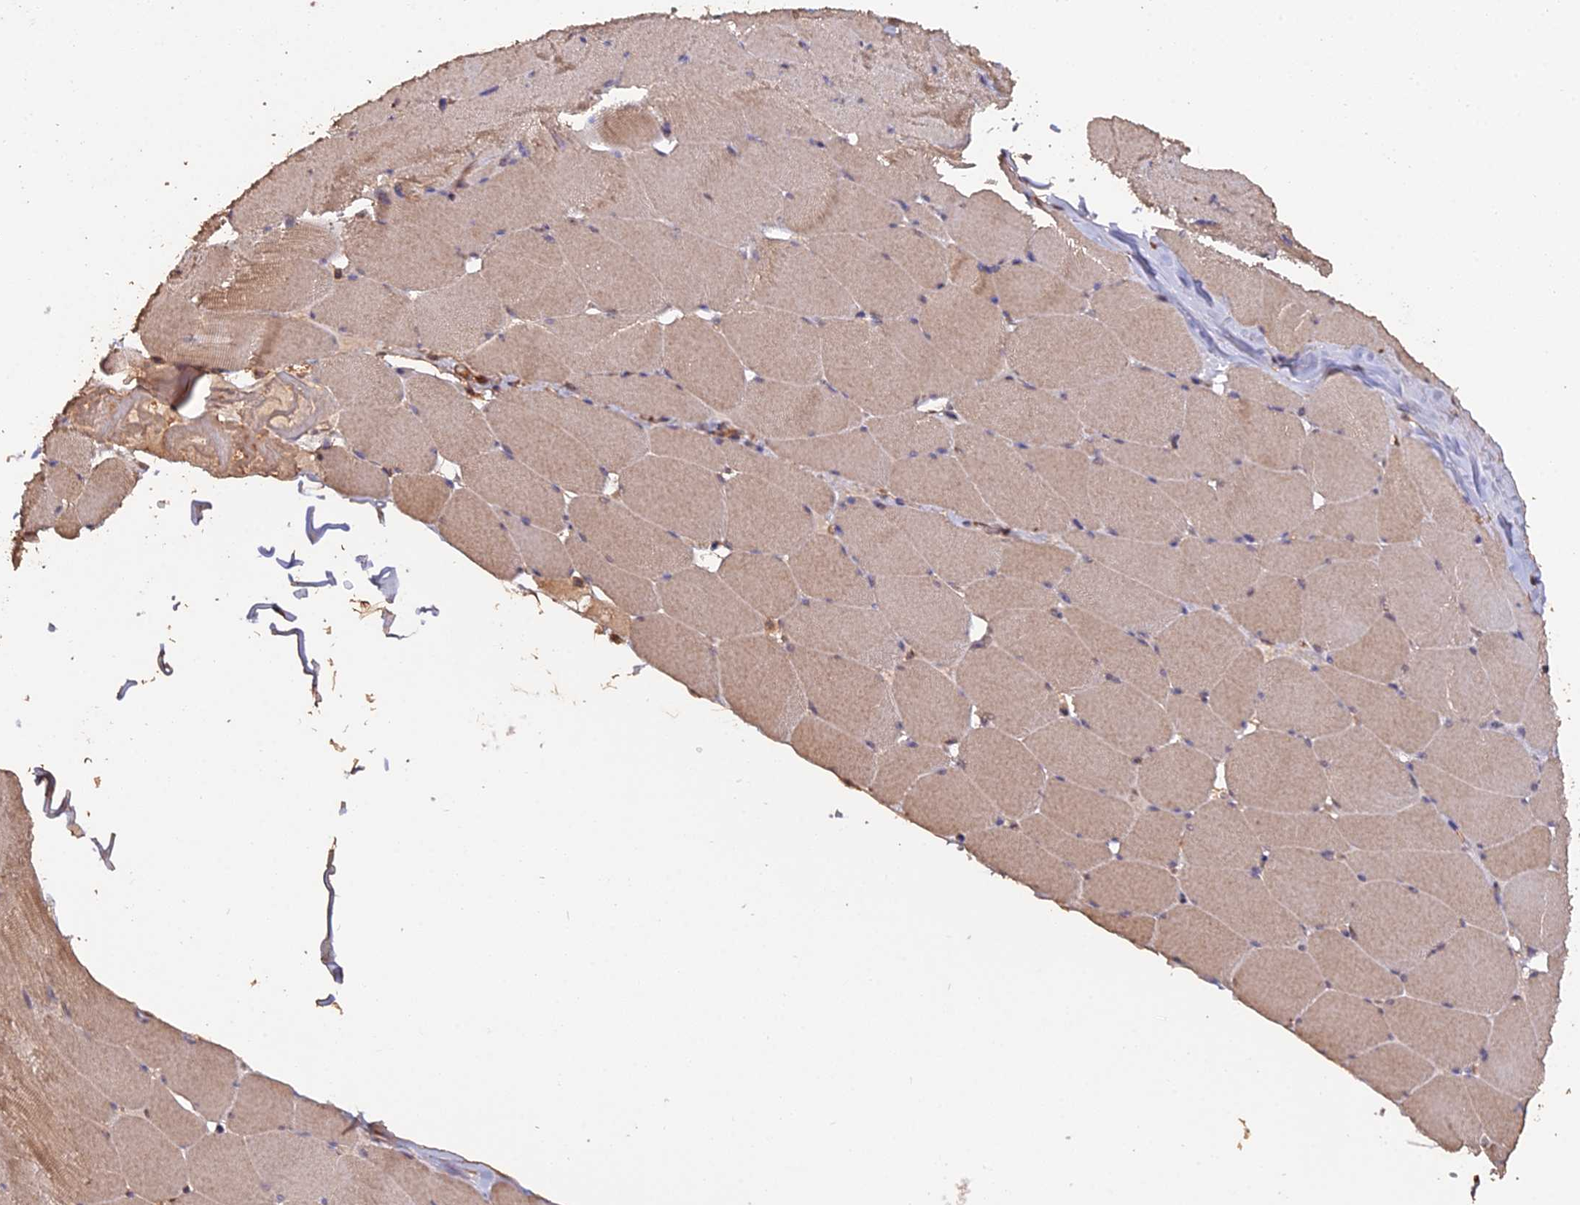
{"staining": {"intensity": "weak", "quantity": ">75%", "location": "cytoplasmic/membranous"}, "tissue": "skeletal muscle", "cell_type": "Myocytes", "image_type": "normal", "snomed": [{"axis": "morphology", "description": "Normal tissue, NOS"}, {"axis": "topography", "description": "Skeletal muscle"}], "caption": "Myocytes display low levels of weak cytoplasmic/membranous staining in about >75% of cells in normal human skeletal muscle. The protein of interest is shown in brown color, while the nuclei are stained blue.", "gene": "RALGAPA2", "patient": {"sex": "male", "age": 62}}